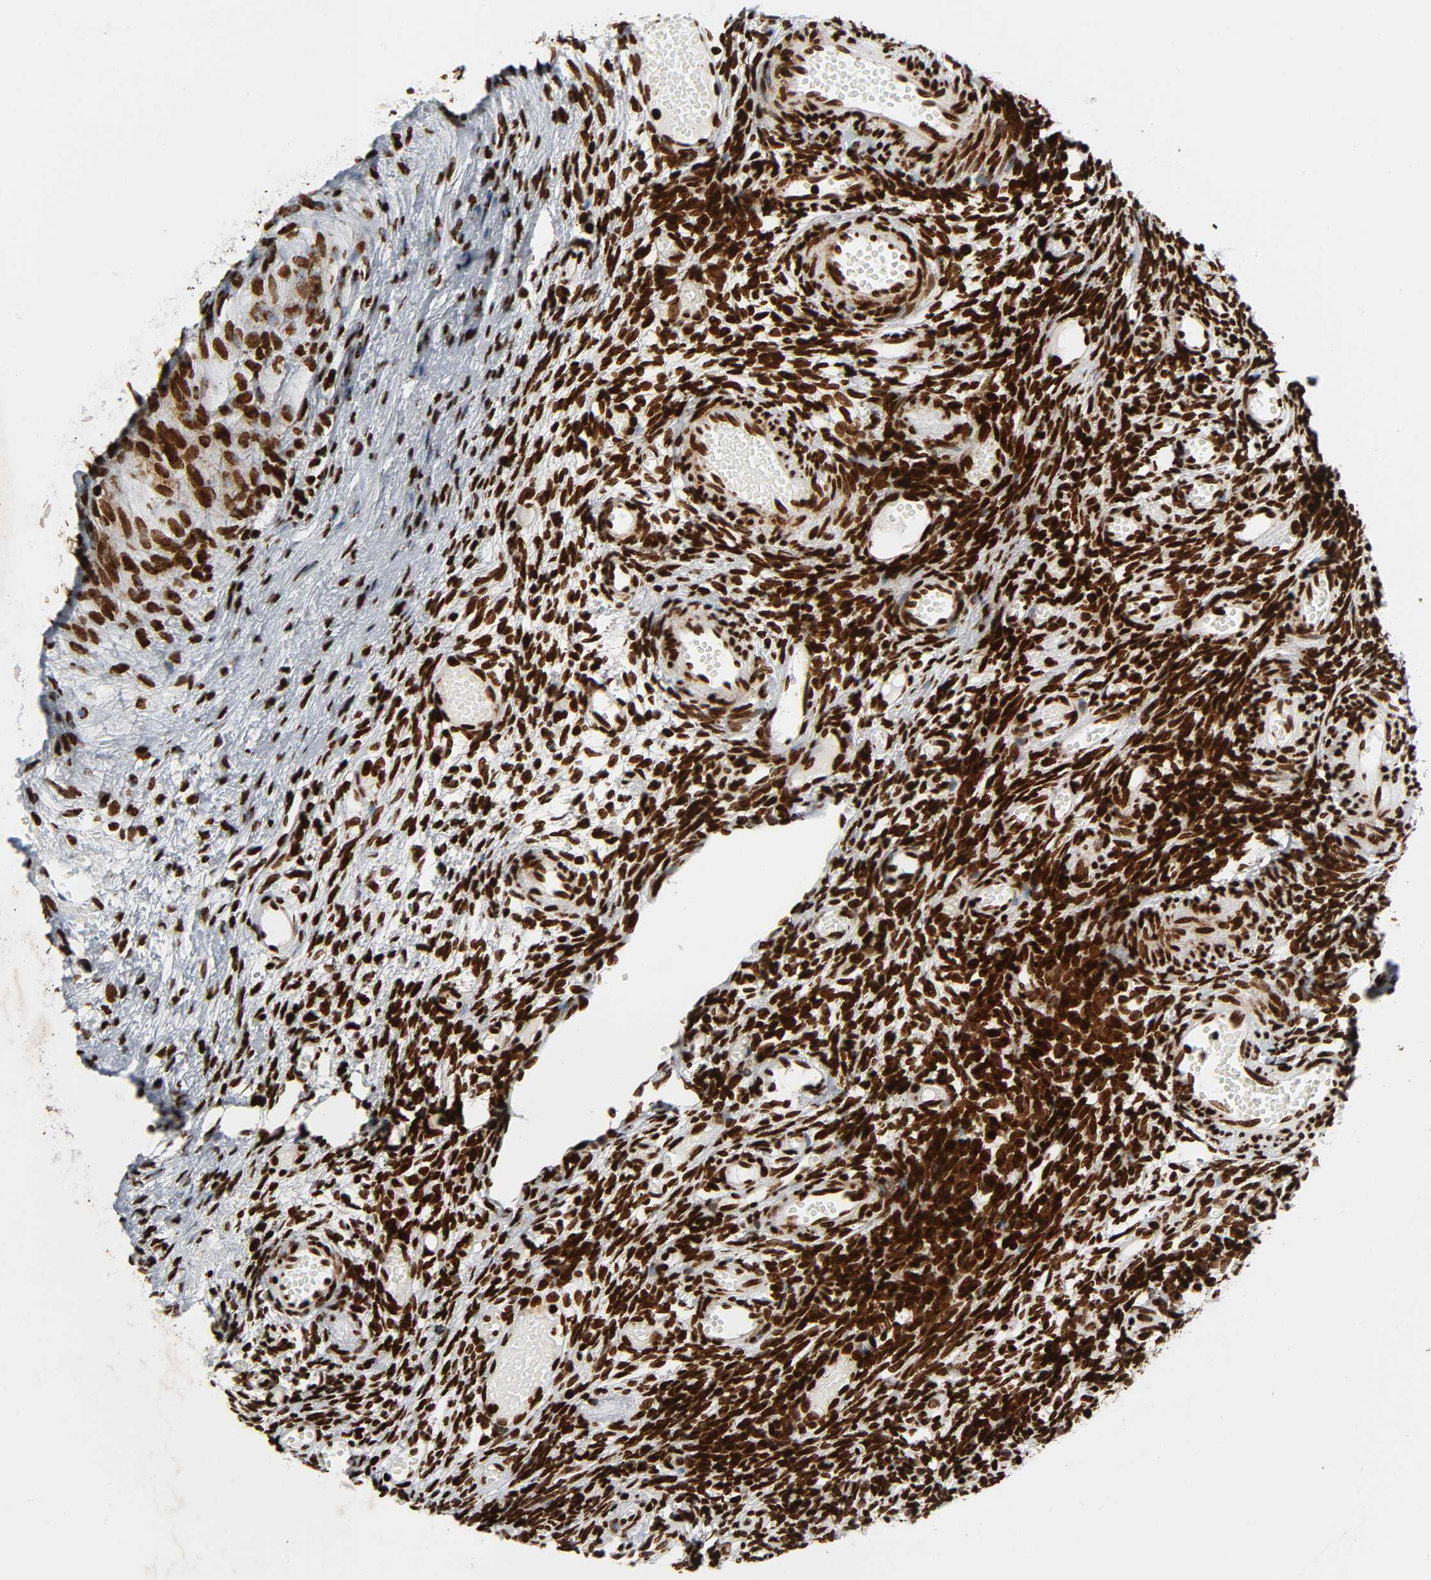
{"staining": {"intensity": "strong", "quantity": ">75%", "location": "nuclear"}, "tissue": "ovary", "cell_type": "Ovarian stroma cells", "image_type": "normal", "snomed": [{"axis": "morphology", "description": "Normal tissue, NOS"}, {"axis": "topography", "description": "Ovary"}], "caption": "Immunohistochemistry (IHC) of normal ovary shows high levels of strong nuclear expression in about >75% of ovarian stroma cells.", "gene": "RXRA", "patient": {"sex": "female", "age": 35}}